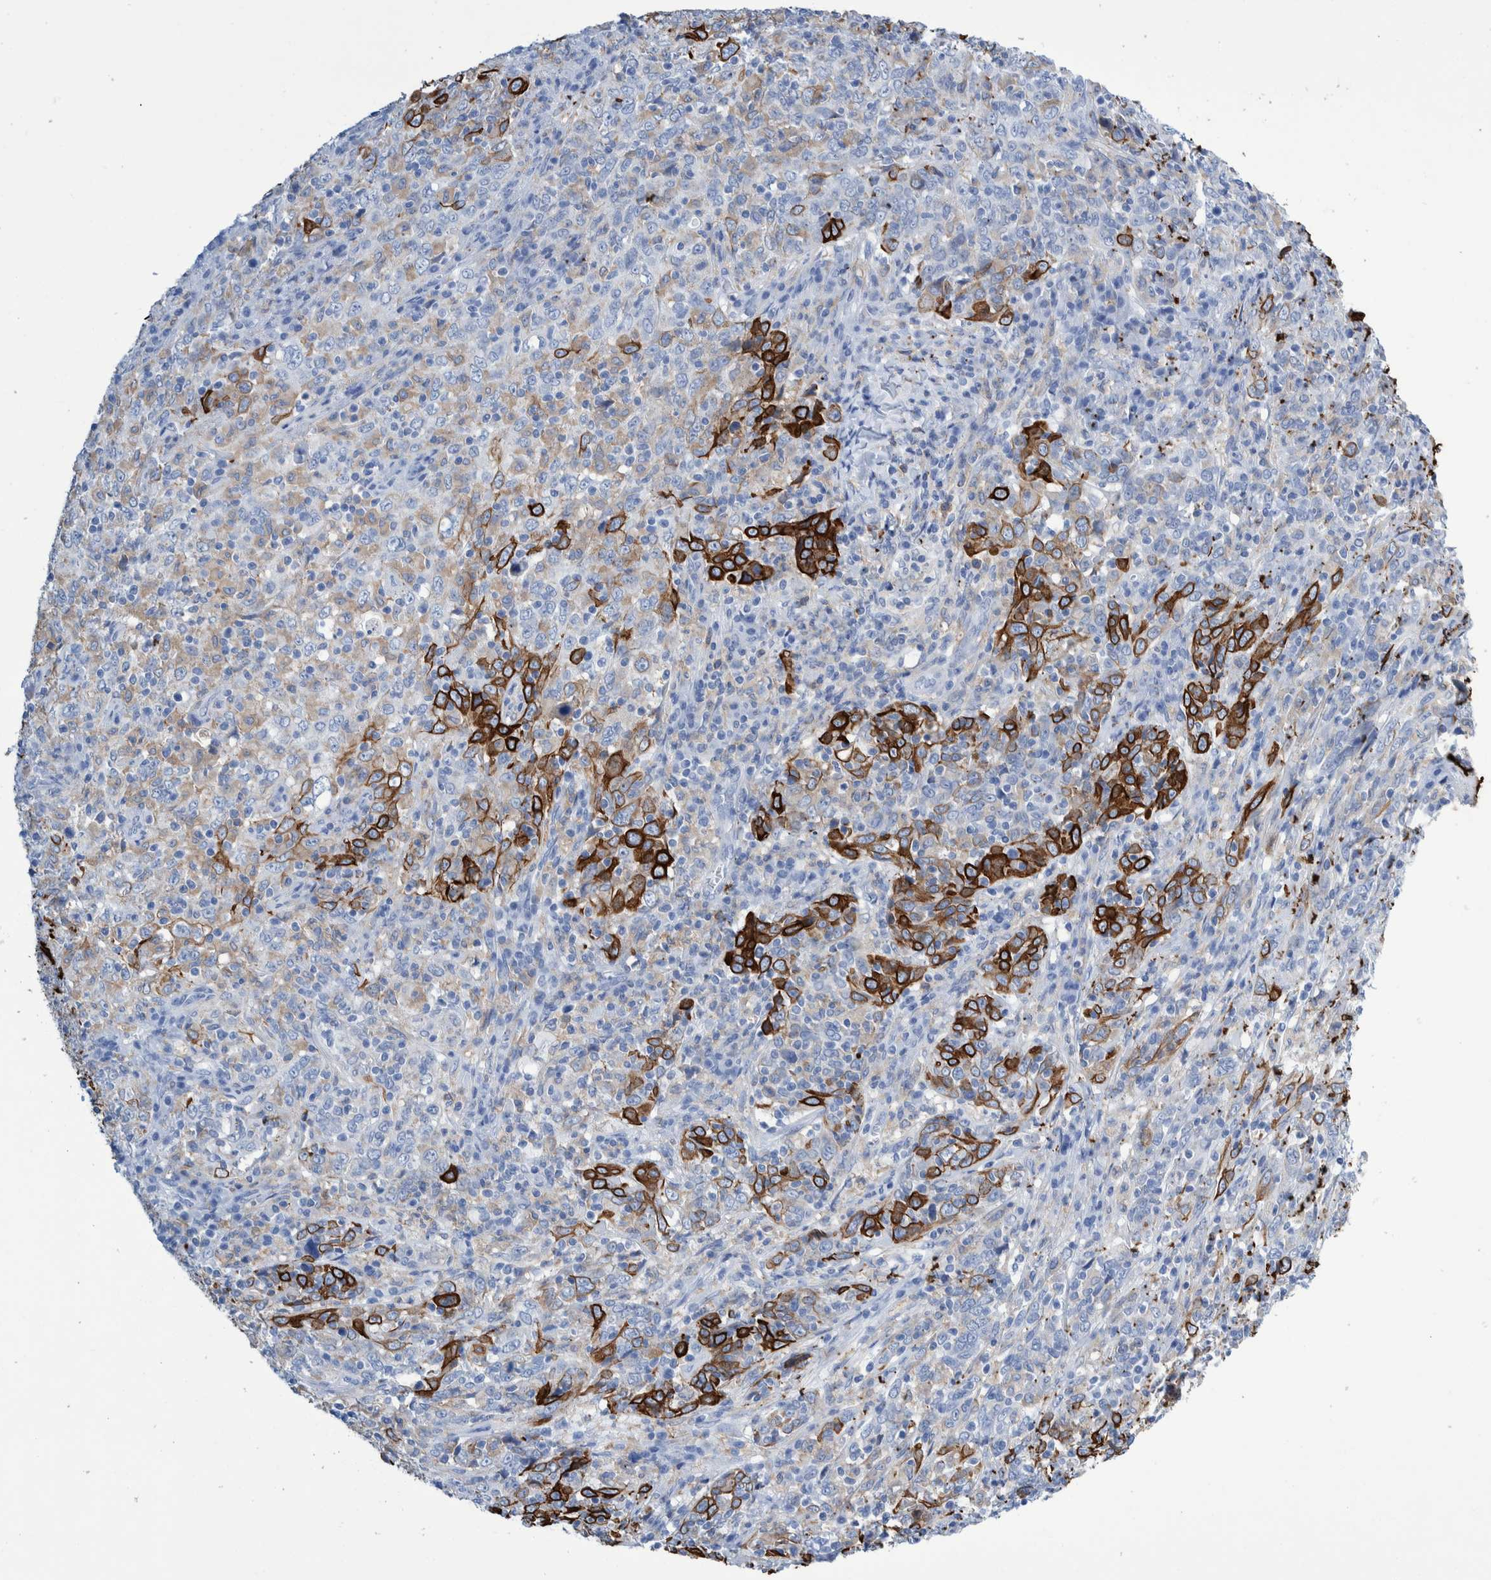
{"staining": {"intensity": "strong", "quantity": "<25%", "location": "cytoplasmic/membranous"}, "tissue": "cervical cancer", "cell_type": "Tumor cells", "image_type": "cancer", "snomed": [{"axis": "morphology", "description": "Squamous cell carcinoma, NOS"}, {"axis": "topography", "description": "Cervix"}], "caption": "DAB (3,3'-diaminobenzidine) immunohistochemical staining of squamous cell carcinoma (cervical) demonstrates strong cytoplasmic/membranous protein staining in approximately <25% of tumor cells.", "gene": "KRT14", "patient": {"sex": "female", "age": 46}}